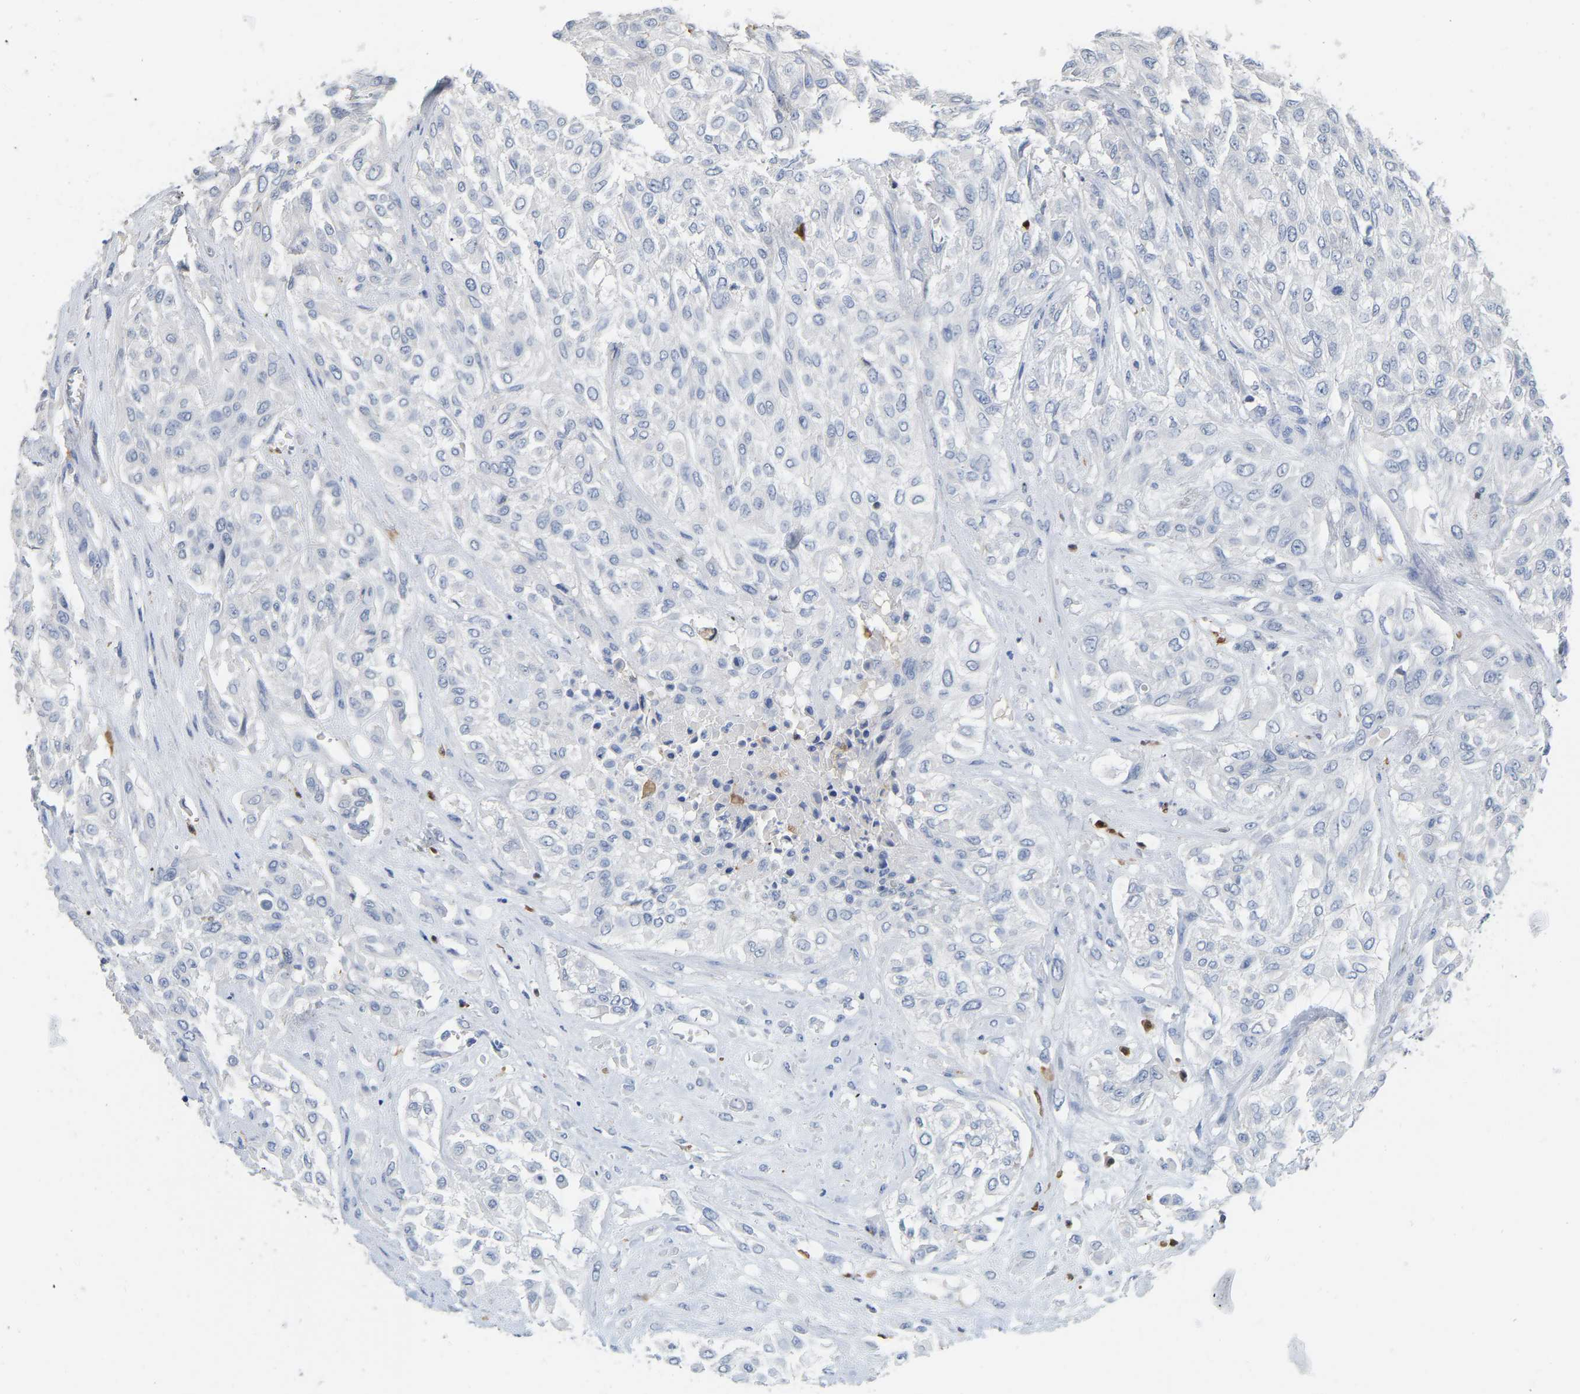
{"staining": {"intensity": "negative", "quantity": "none", "location": "none"}, "tissue": "urothelial cancer", "cell_type": "Tumor cells", "image_type": "cancer", "snomed": [{"axis": "morphology", "description": "Urothelial carcinoma, High grade"}, {"axis": "topography", "description": "Urinary bladder"}], "caption": "DAB (3,3'-diaminobenzidine) immunohistochemical staining of human high-grade urothelial carcinoma reveals no significant staining in tumor cells. (Stains: DAB (3,3'-diaminobenzidine) immunohistochemistry with hematoxylin counter stain, Microscopy: brightfield microscopy at high magnification).", "gene": "ULBP2", "patient": {"sex": "male", "age": 57}}